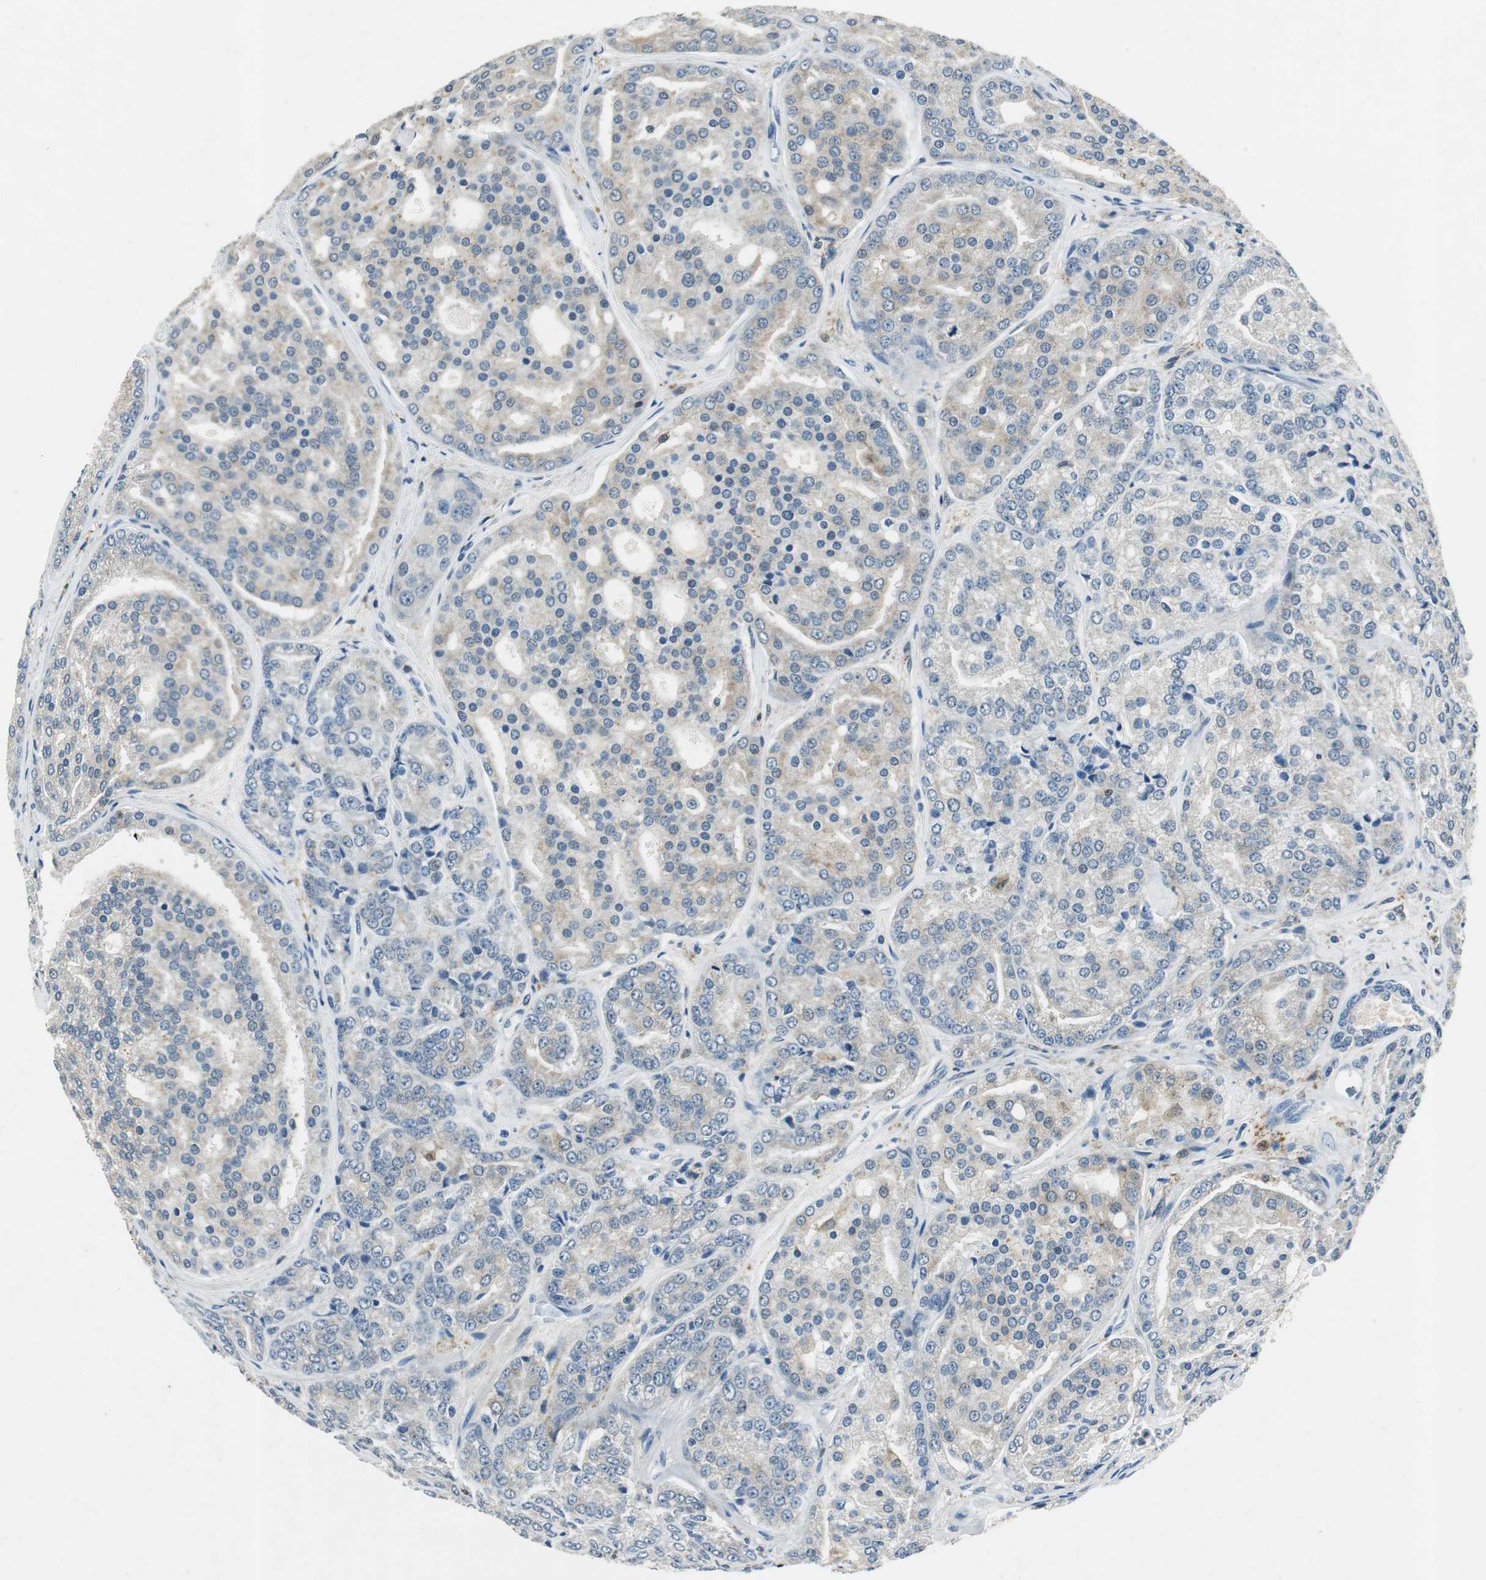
{"staining": {"intensity": "weak", "quantity": "25%-75%", "location": "cytoplasmic/membranous"}, "tissue": "prostate cancer", "cell_type": "Tumor cells", "image_type": "cancer", "snomed": [{"axis": "morphology", "description": "Adenocarcinoma, High grade"}, {"axis": "topography", "description": "Prostate"}], "caption": "Immunohistochemical staining of prostate cancer (high-grade adenocarcinoma) exhibits low levels of weak cytoplasmic/membranous positivity in about 25%-75% of tumor cells. The staining was performed using DAB (3,3'-diaminobenzidine), with brown indicating positive protein expression. Nuclei are stained blue with hematoxylin.", "gene": "ME1", "patient": {"sex": "male", "age": 64}}